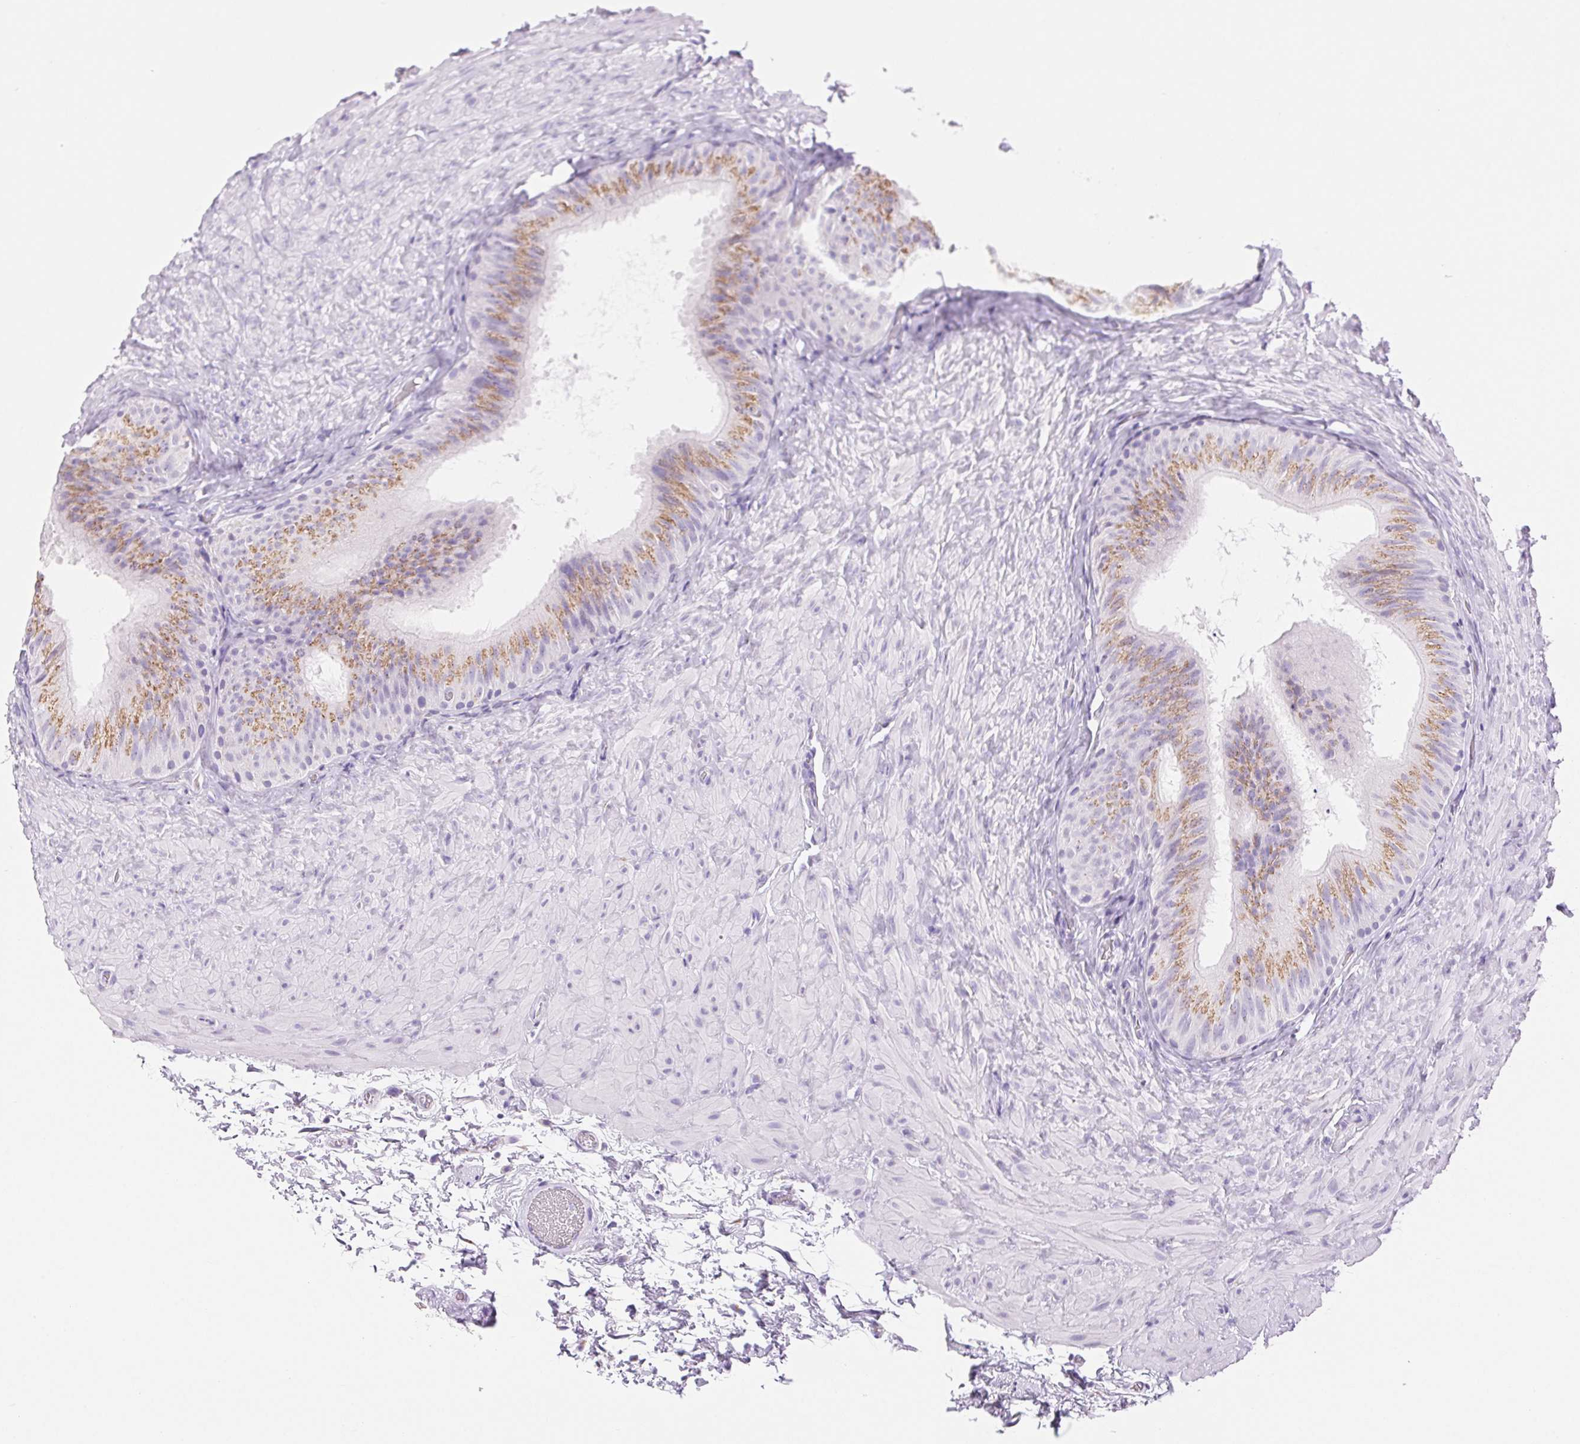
{"staining": {"intensity": "moderate", "quantity": "25%-75%", "location": "cytoplasmic/membranous"}, "tissue": "epididymis", "cell_type": "Glandular cells", "image_type": "normal", "snomed": [{"axis": "morphology", "description": "Normal tissue, NOS"}, {"axis": "topography", "description": "Epididymis, spermatic cord, NOS"}, {"axis": "topography", "description": "Epididymis"}], "caption": "Immunohistochemistry of normal human epididymis exhibits medium levels of moderate cytoplasmic/membranous positivity in approximately 25%-75% of glandular cells. Using DAB (3,3'-diaminobenzidine) (brown) and hematoxylin (blue) stains, captured at high magnification using brightfield microscopy.", "gene": "SERPINB3", "patient": {"sex": "male", "age": 31}}